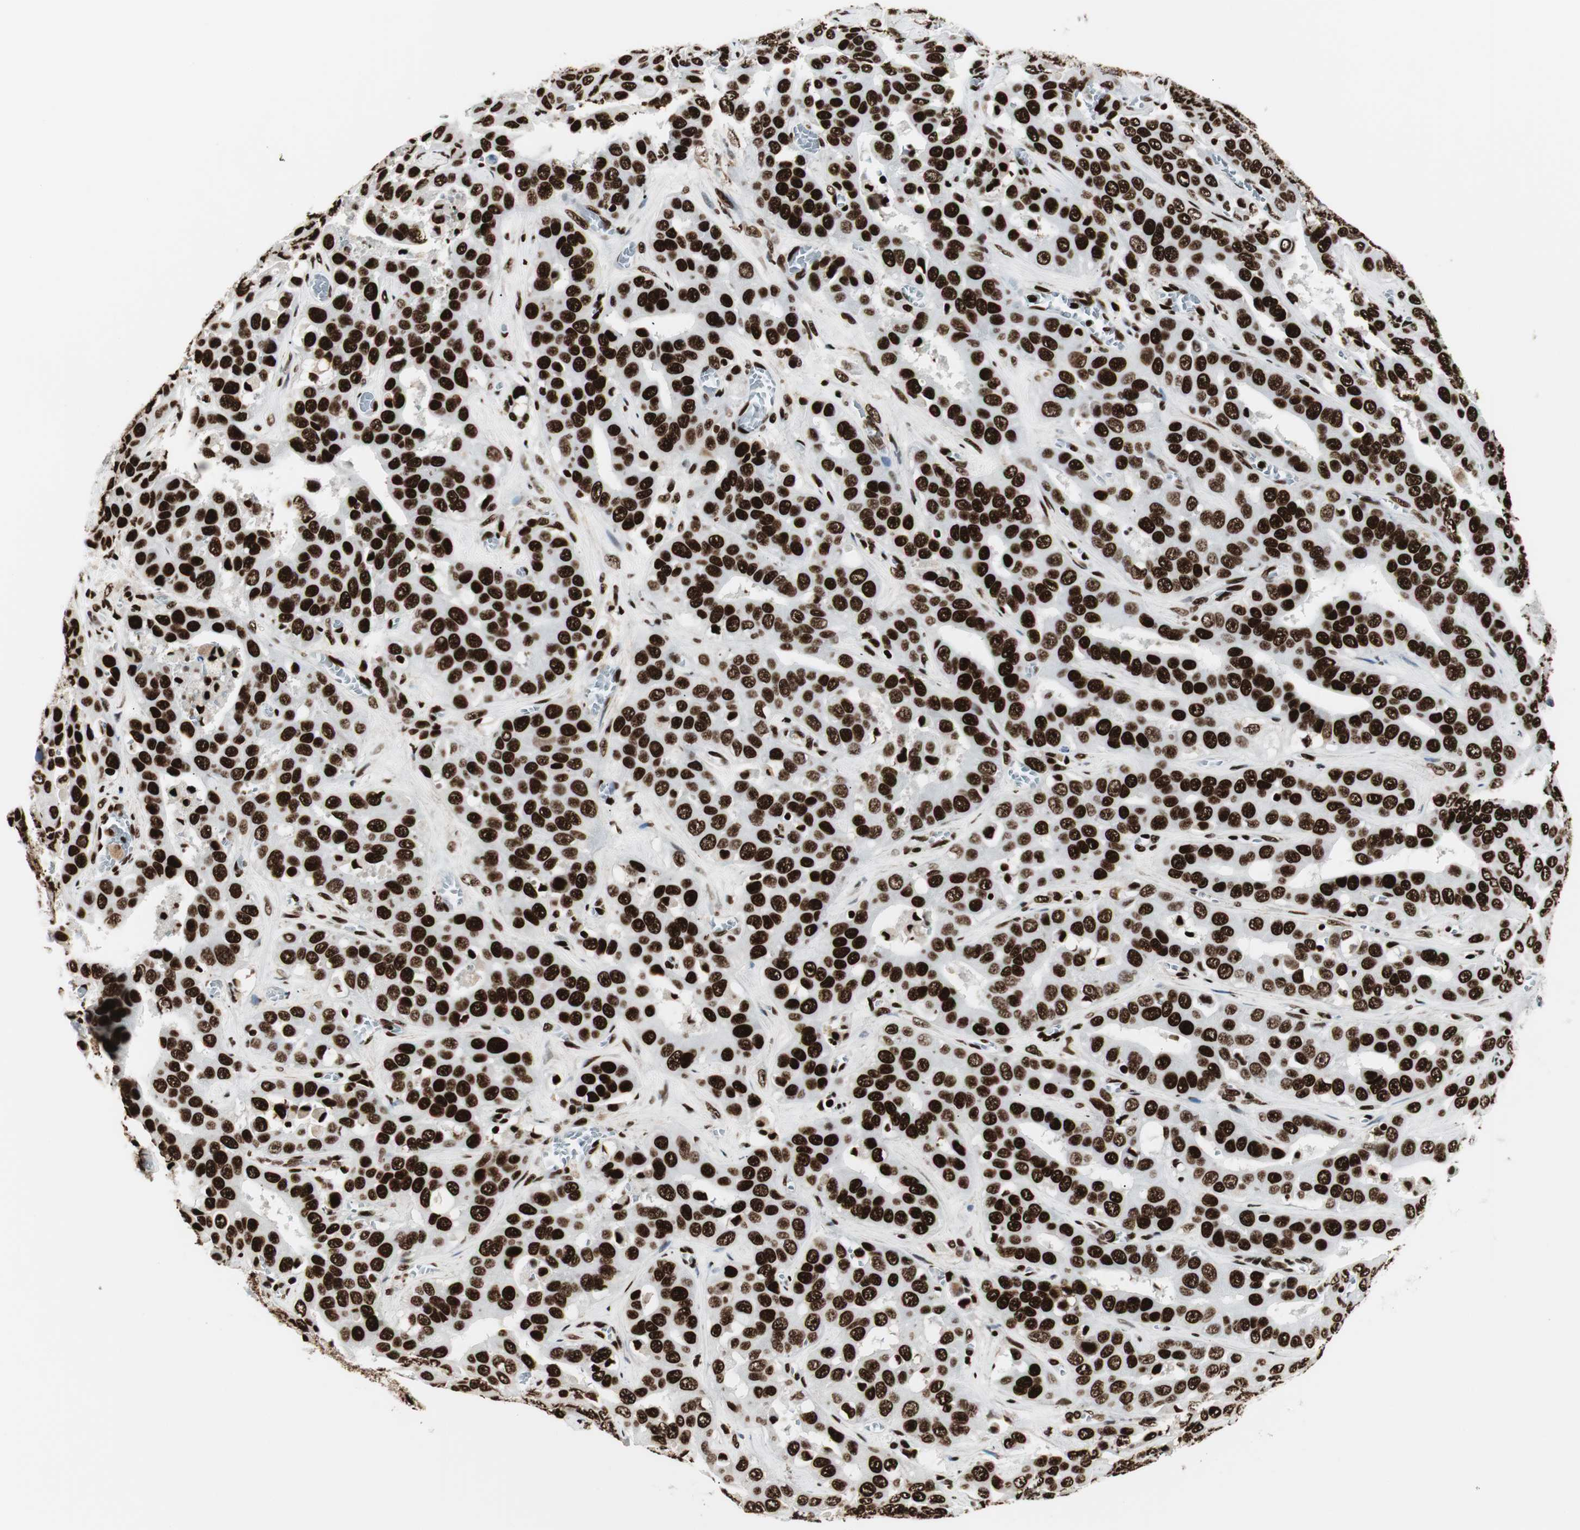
{"staining": {"intensity": "strong", "quantity": ">75%", "location": "nuclear"}, "tissue": "liver cancer", "cell_type": "Tumor cells", "image_type": "cancer", "snomed": [{"axis": "morphology", "description": "Cholangiocarcinoma"}, {"axis": "topography", "description": "Liver"}], "caption": "This is an image of immunohistochemistry (IHC) staining of liver cholangiocarcinoma, which shows strong expression in the nuclear of tumor cells.", "gene": "MTA2", "patient": {"sex": "female", "age": 52}}